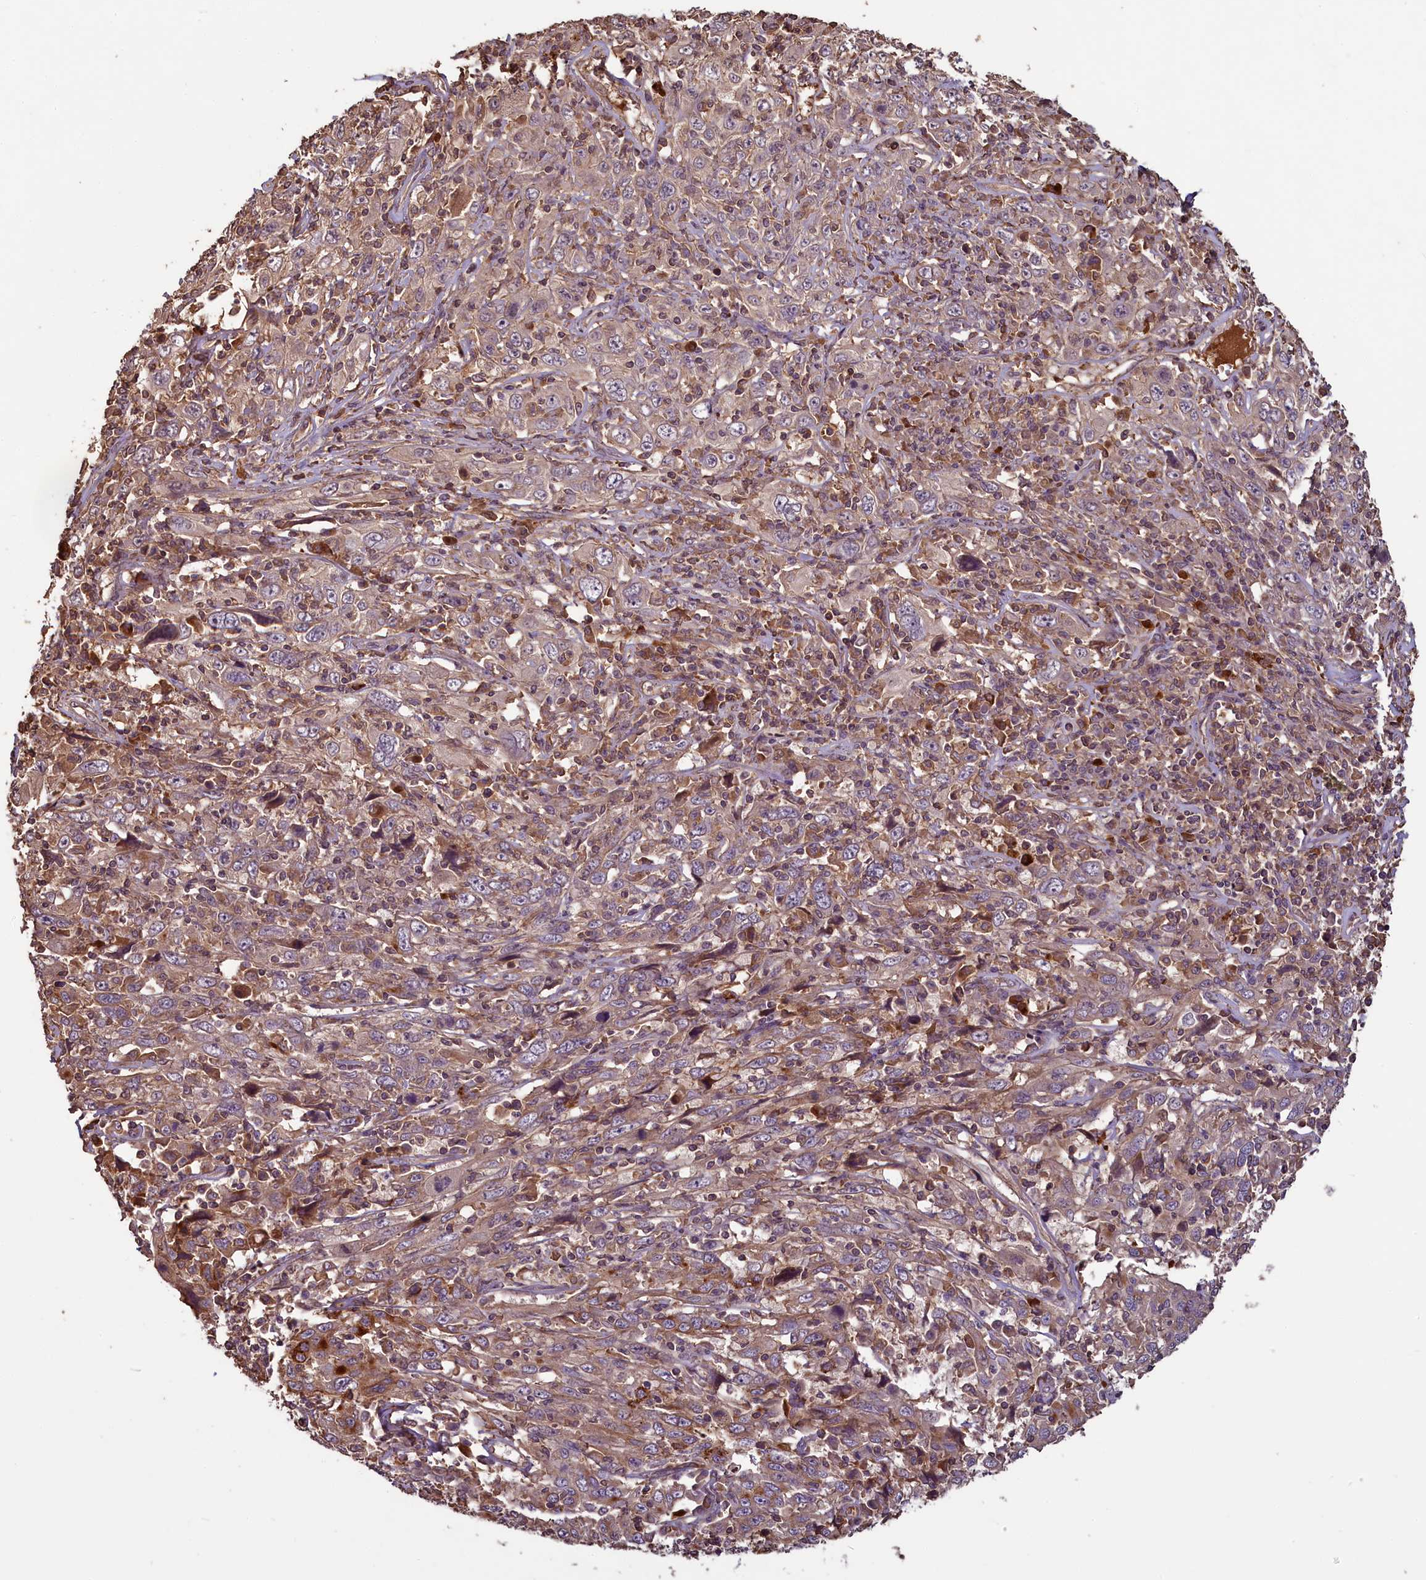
{"staining": {"intensity": "weak", "quantity": ">75%", "location": "cytoplasmic/membranous"}, "tissue": "cervical cancer", "cell_type": "Tumor cells", "image_type": "cancer", "snomed": [{"axis": "morphology", "description": "Squamous cell carcinoma, NOS"}, {"axis": "topography", "description": "Cervix"}], "caption": "Immunohistochemical staining of human squamous cell carcinoma (cervical) shows low levels of weak cytoplasmic/membranous expression in about >75% of tumor cells.", "gene": "NUDT6", "patient": {"sex": "female", "age": 46}}